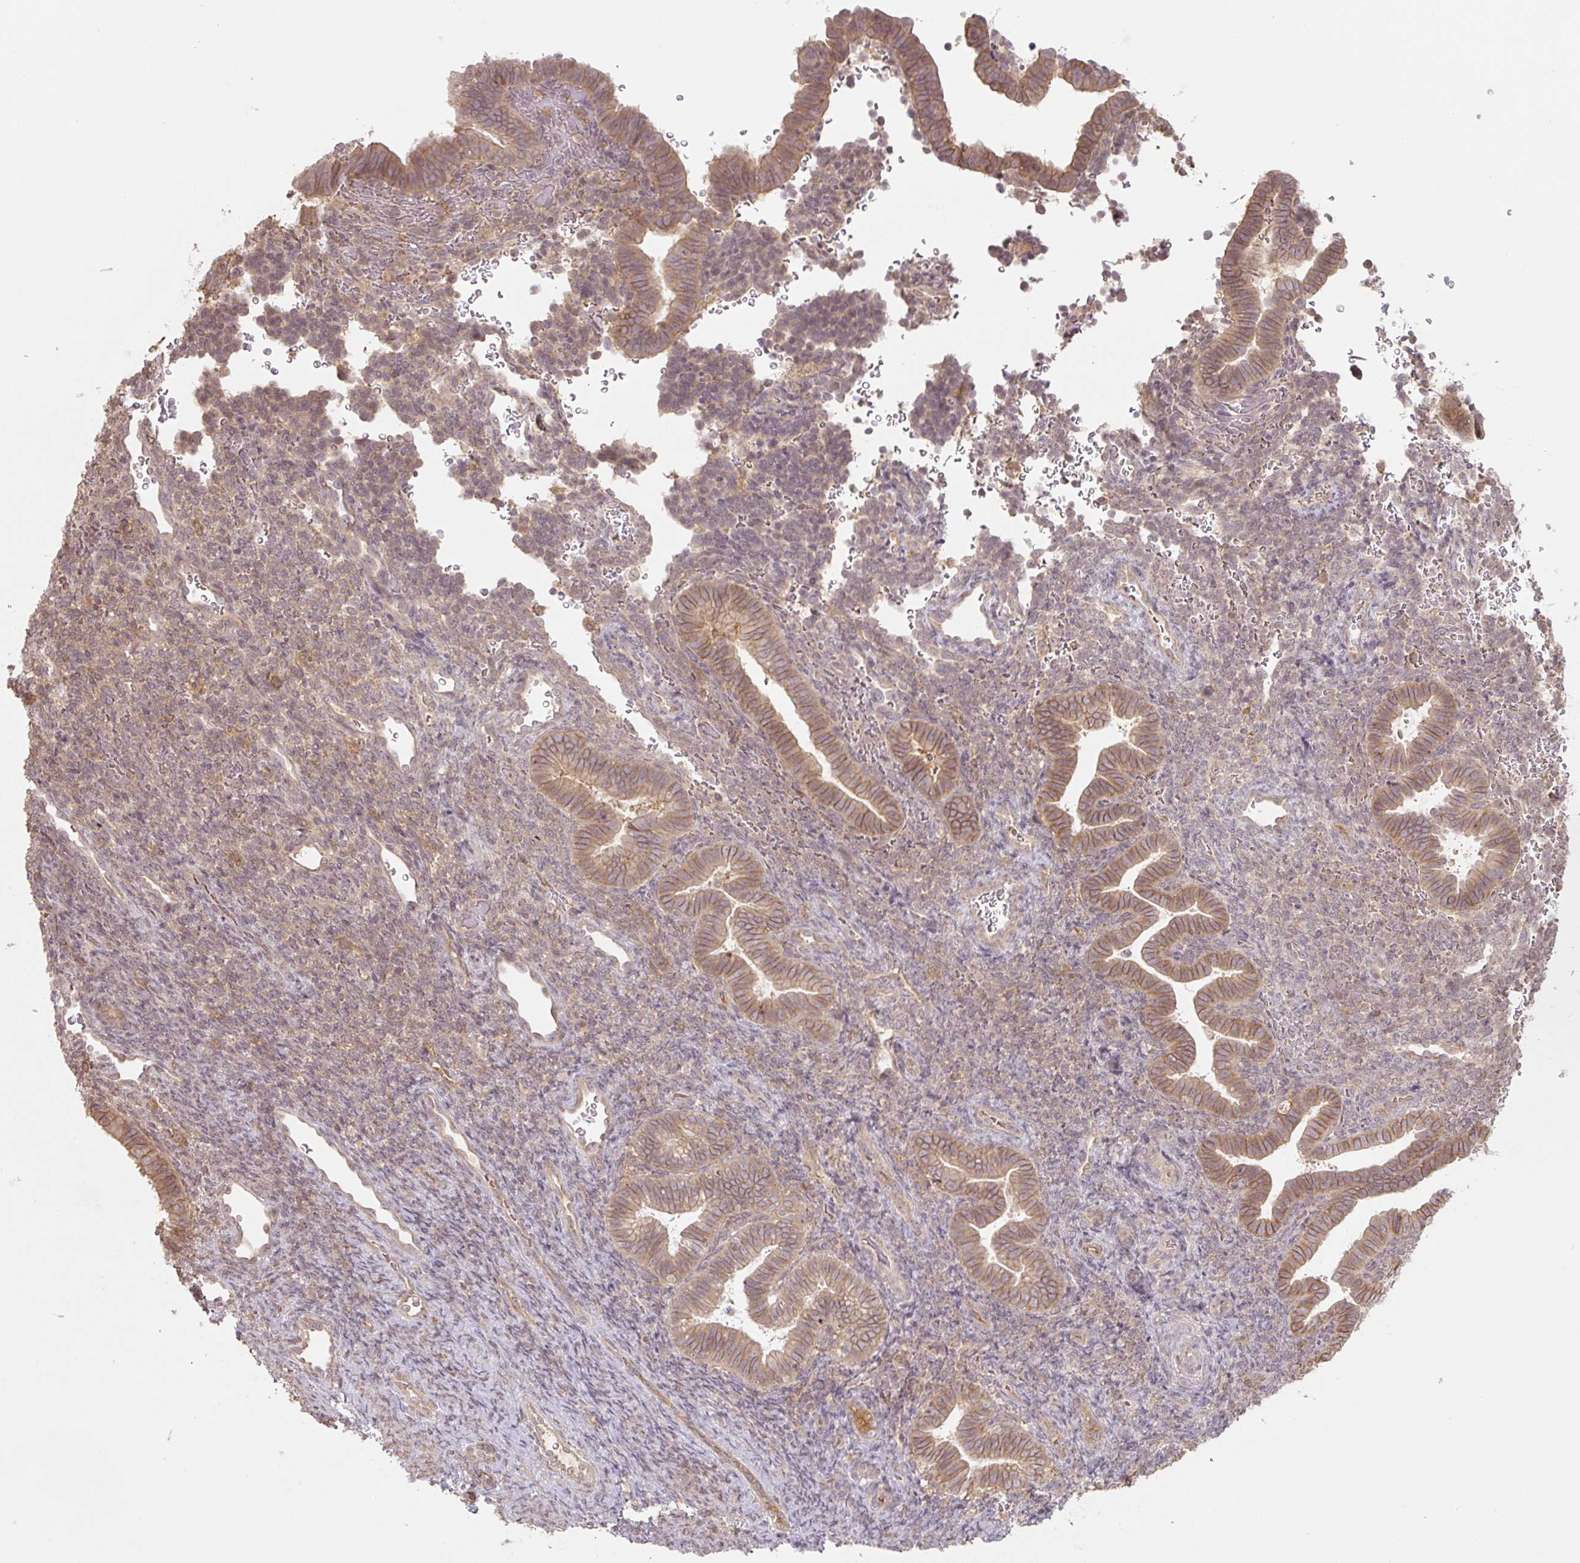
{"staining": {"intensity": "weak", "quantity": "25%-75%", "location": "cytoplasmic/membranous"}, "tissue": "endometrium", "cell_type": "Cells in endometrial stroma", "image_type": "normal", "snomed": [{"axis": "morphology", "description": "Normal tissue, NOS"}, {"axis": "topography", "description": "Endometrium"}], "caption": "Cells in endometrial stroma exhibit low levels of weak cytoplasmic/membranous expression in approximately 25%-75% of cells in normal human endometrium. (brown staining indicates protein expression, while blue staining denotes nuclei).", "gene": "C2orf73", "patient": {"sex": "female", "age": 34}}